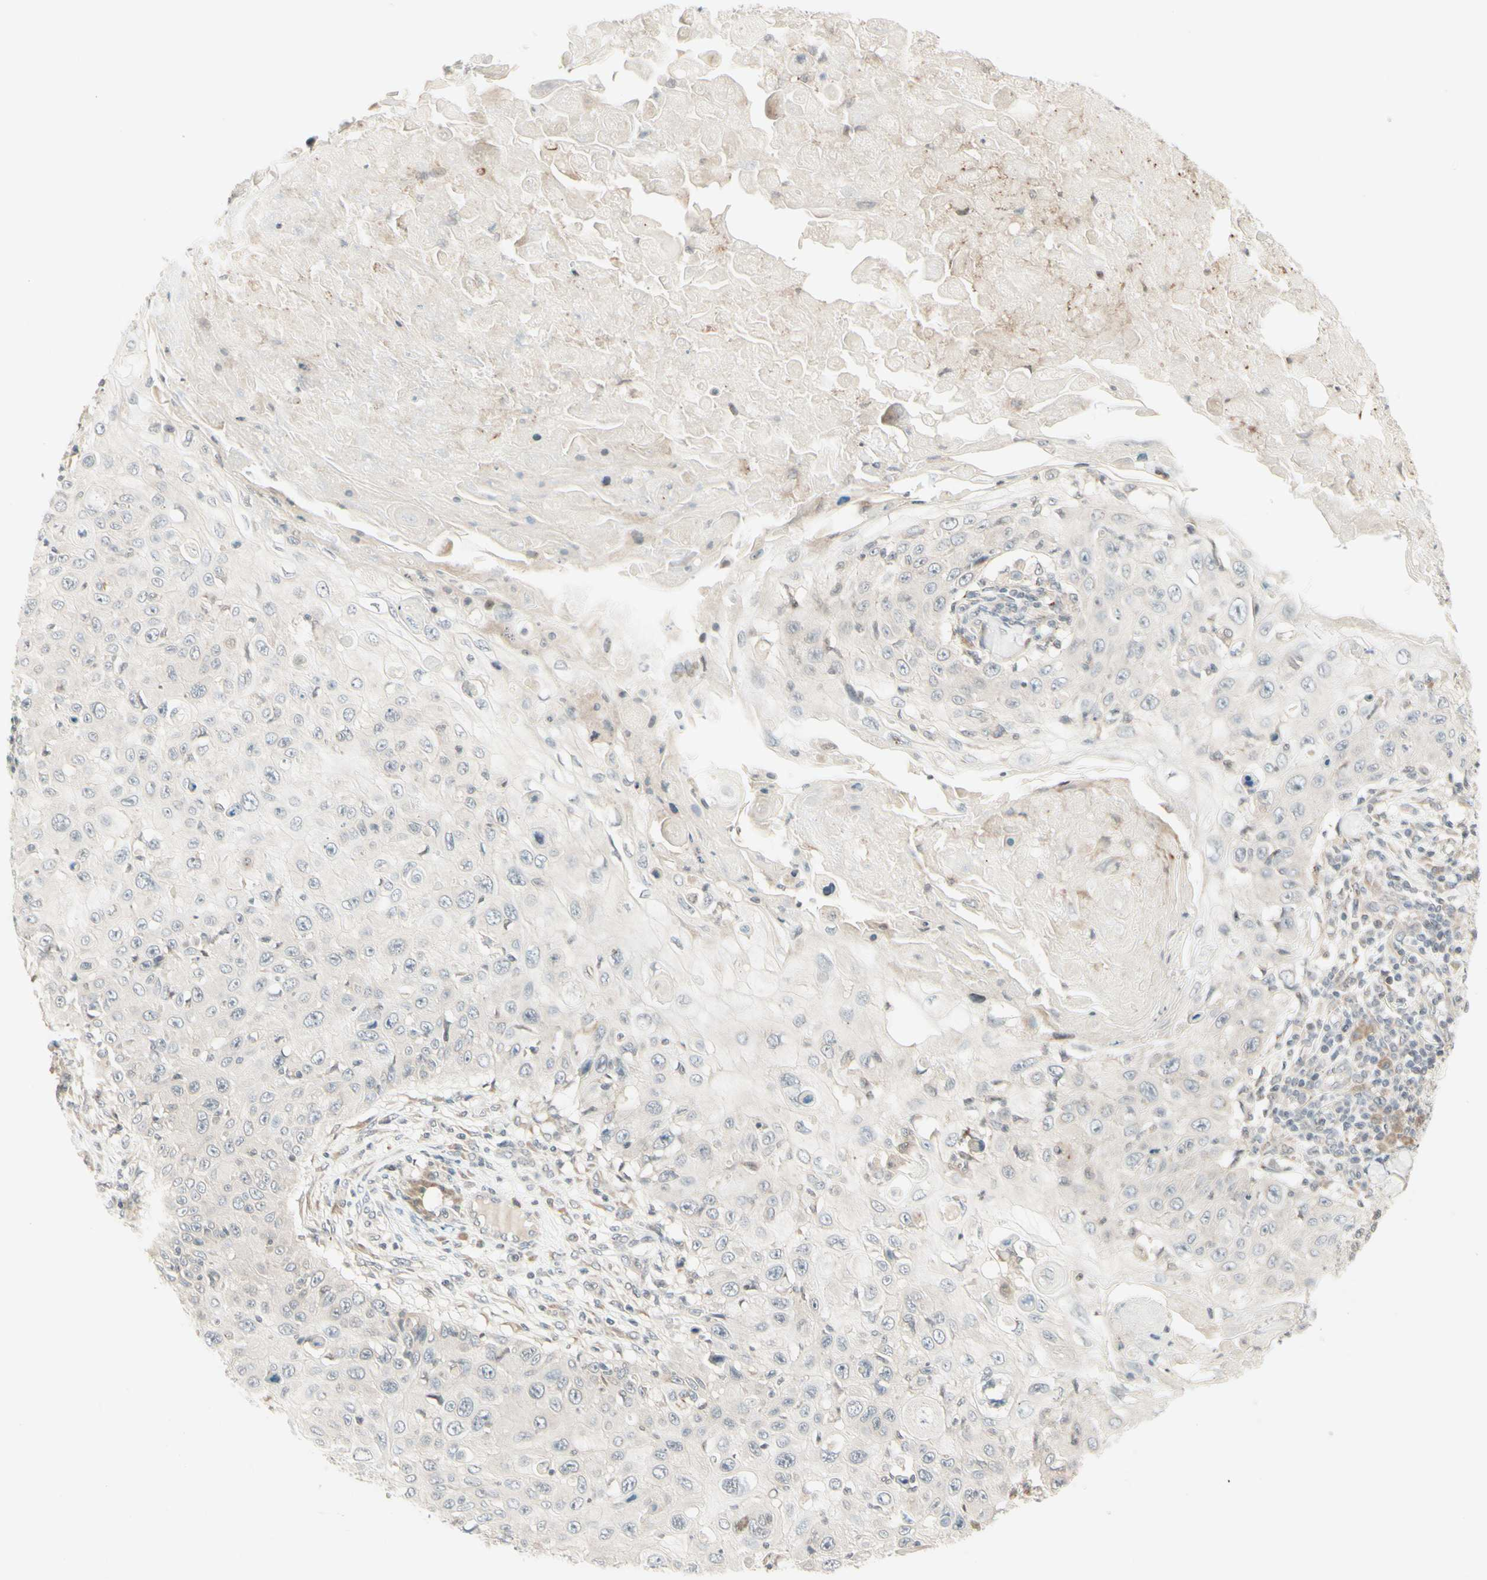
{"staining": {"intensity": "negative", "quantity": "none", "location": "none"}, "tissue": "skin cancer", "cell_type": "Tumor cells", "image_type": "cancer", "snomed": [{"axis": "morphology", "description": "Squamous cell carcinoma, NOS"}, {"axis": "topography", "description": "Skin"}], "caption": "IHC micrograph of skin cancer (squamous cell carcinoma) stained for a protein (brown), which shows no staining in tumor cells. (DAB (3,3'-diaminobenzidine) immunohistochemistry (IHC), high magnification).", "gene": "ZW10", "patient": {"sex": "male", "age": 86}}